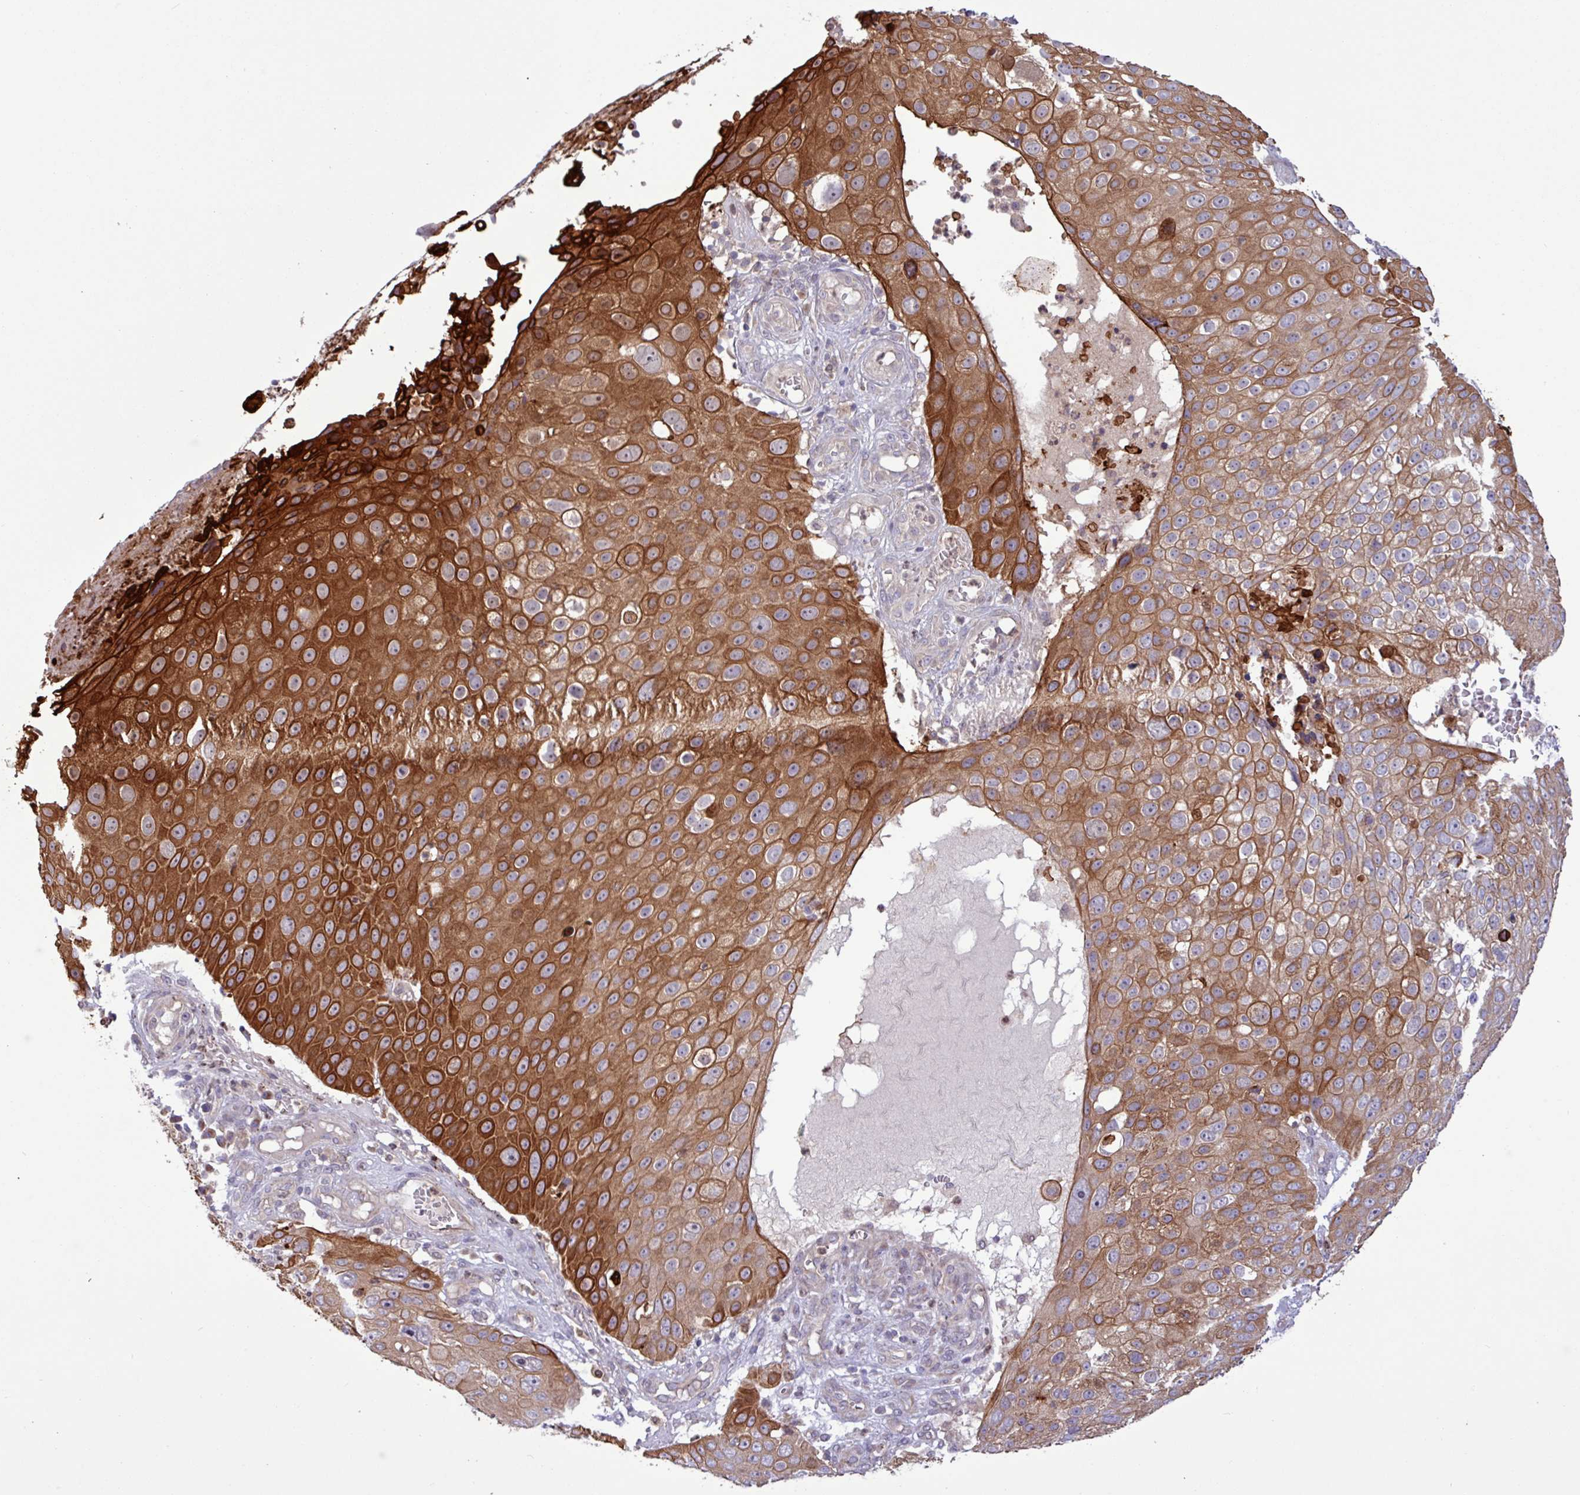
{"staining": {"intensity": "strong", "quantity": ">75%", "location": "cytoplasmic/membranous"}, "tissue": "skin cancer", "cell_type": "Tumor cells", "image_type": "cancer", "snomed": [{"axis": "morphology", "description": "Squamous cell carcinoma, NOS"}, {"axis": "topography", "description": "Skin"}], "caption": "Immunohistochemical staining of human skin squamous cell carcinoma shows strong cytoplasmic/membranous protein staining in approximately >75% of tumor cells.", "gene": "CNTRL", "patient": {"sex": "male", "age": 71}}